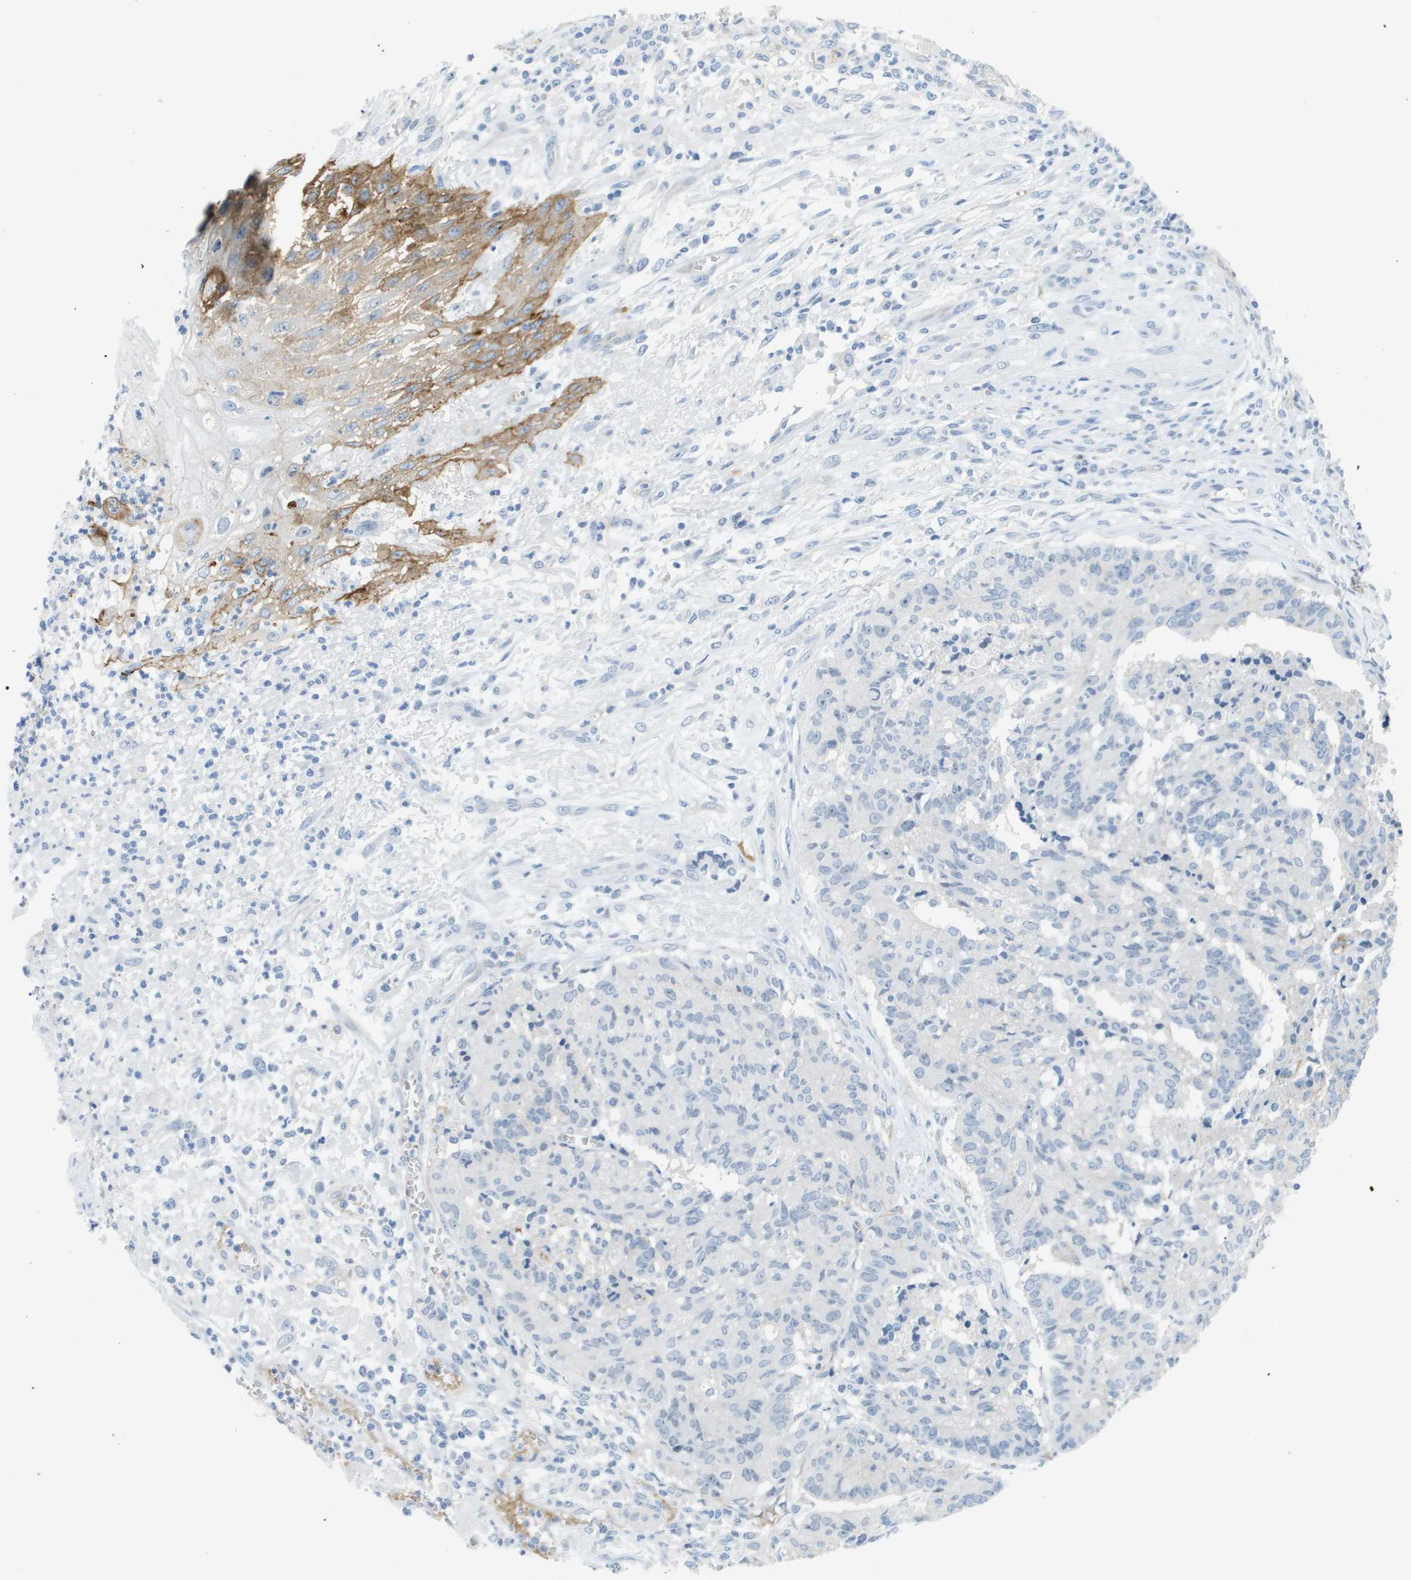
{"staining": {"intensity": "negative", "quantity": "none", "location": "none"}, "tissue": "cervical cancer", "cell_type": "Tumor cells", "image_type": "cancer", "snomed": [{"axis": "morphology", "description": "Squamous cell carcinoma, NOS"}, {"axis": "topography", "description": "Cervix"}], "caption": "Cervical cancer (squamous cell carcinoma) was stained to show a protein in brown. There is no significant positivity in tumor cells. (Brightfield microscopy of DAB (3,3'-diaminobenzidine) immunohistochemistry at high magnification).", "gene": "ITGA6", "patient": {"sex": "female", "age": 35}}